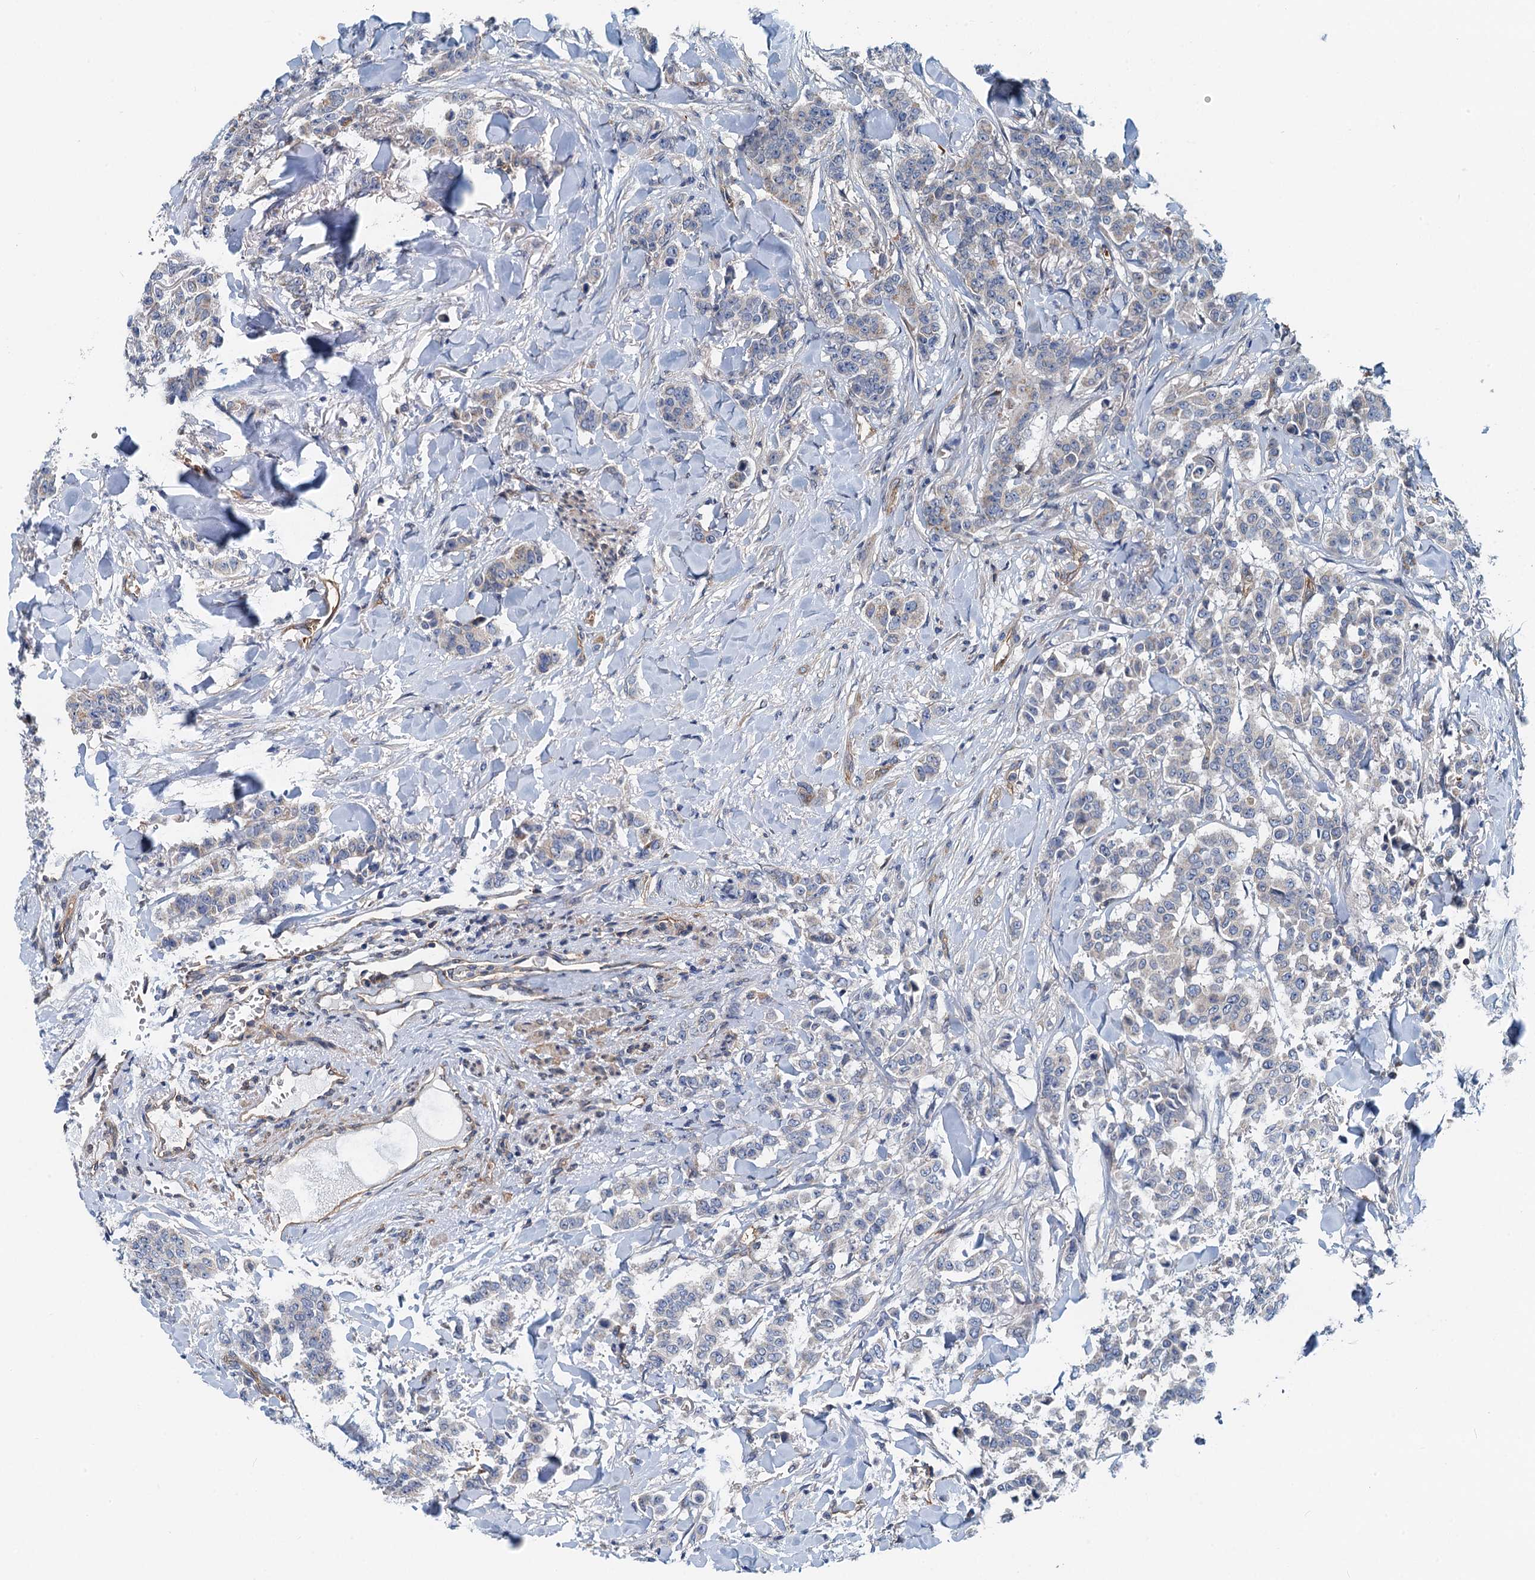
{"staining": {"intensity": "weak", "quantity": "<25%", "location": "cytoplasmic/membranous"}, "tissue": "breast cancer", "cell_type": "Tumor cells", "image_type": "cancer", "snomed": [{"axis": "morphology", "description": "Duct carcinoma"}, {"axis": "topography", "description": "Breast"}], "caption": "This is a photomicrograph of IHC staining of intraductal carcinoma (breast), which shows no staining in tumor cells.", "gene": "ROGDI", "patient": {"sex": "female", "age": 40}}